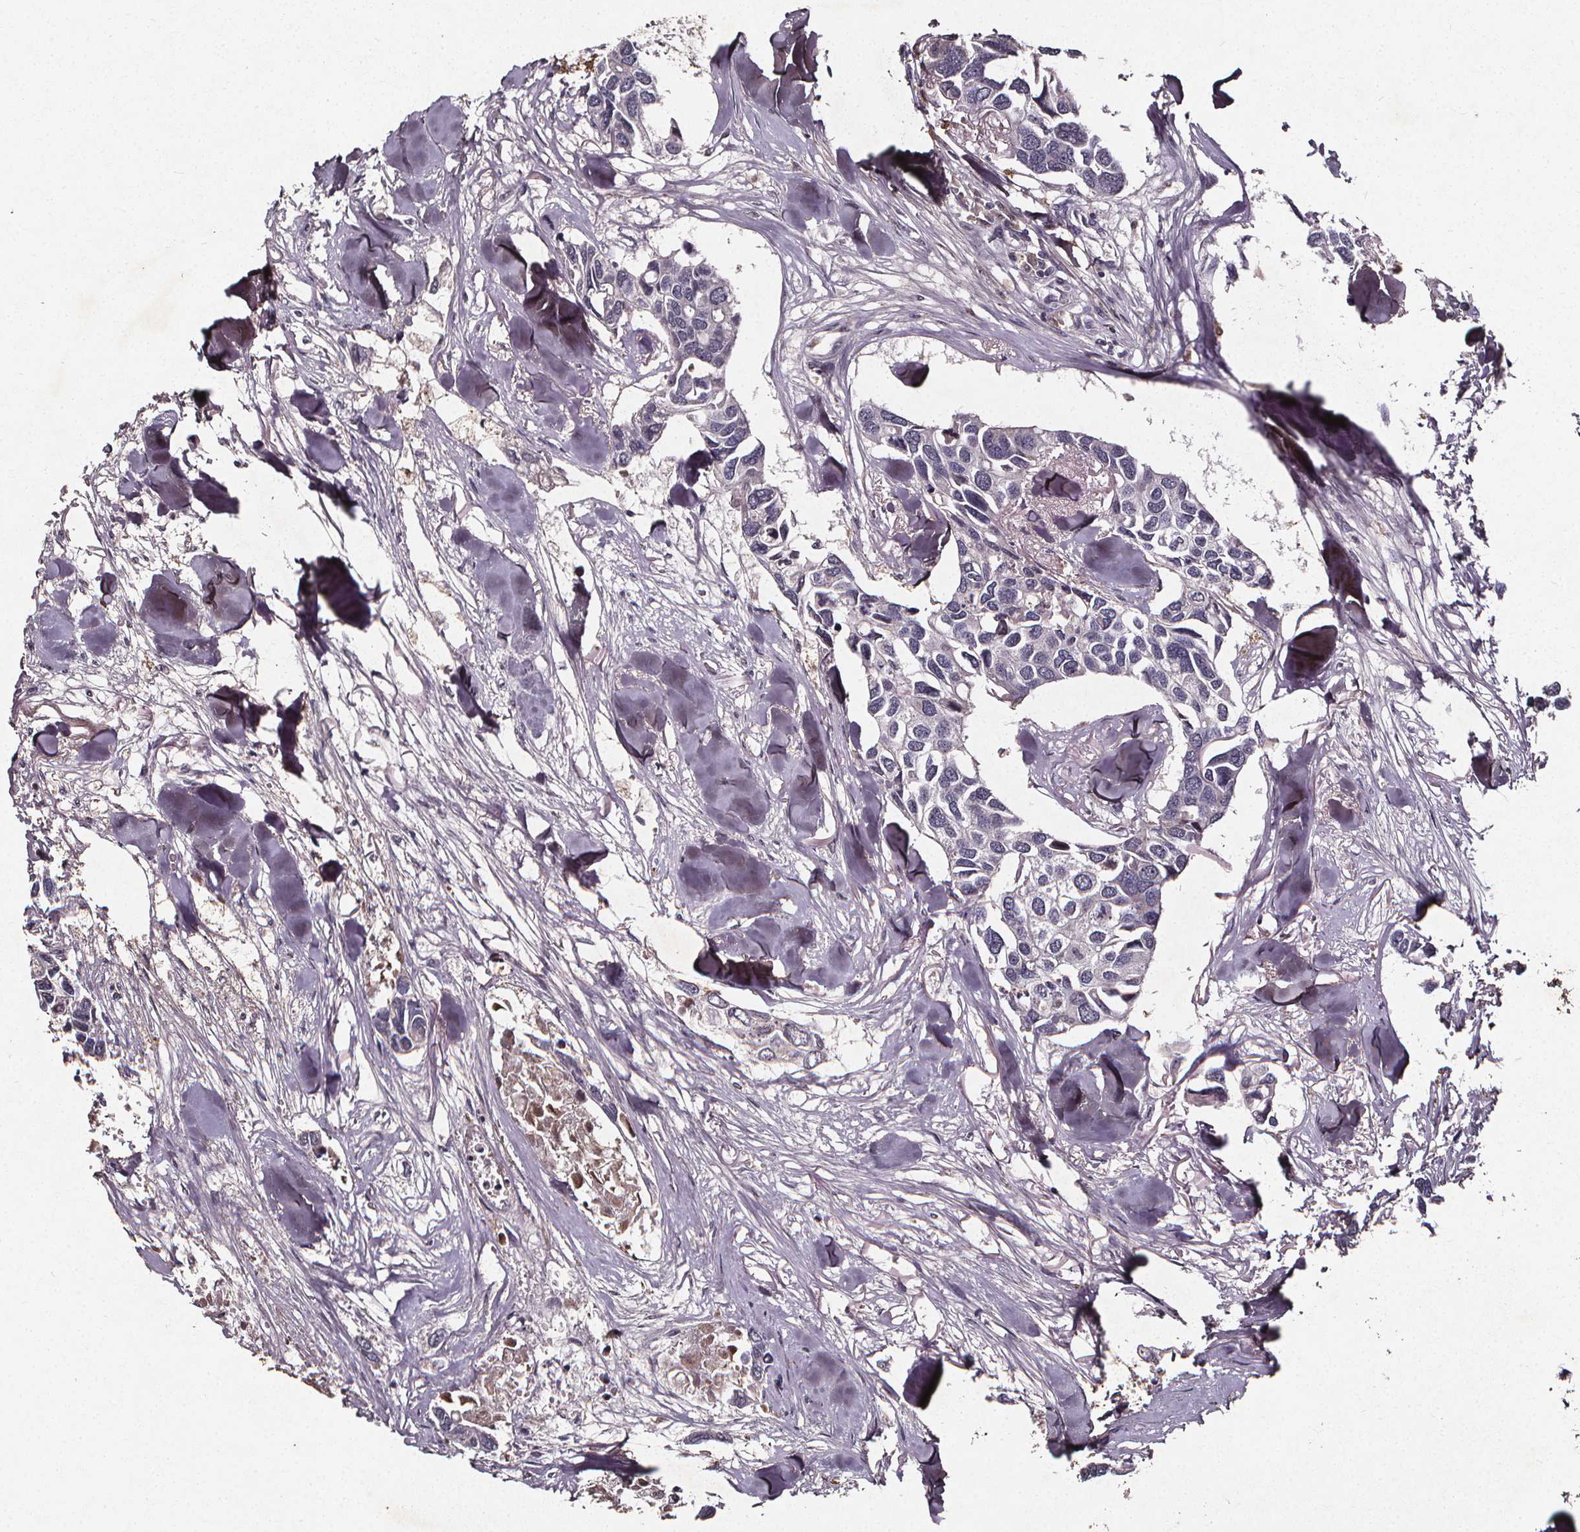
{"staining": {"intensity": "negative", "quantity": "none", "location": "none"}, "tissue": "breast cancer", "cell_type": "Tumor cells", "image_type": "cancer", "snomed": [{"axis": "morphology", "description": "Duct carcinoma"}, {"axis": "topography", "description": "Breast"}], "caption": "Breast cancer (invasive ductal carcinoma) was stained to show a protein in brown. There is no significant staining in tumor cells. (DAB (3,3'-diaminobenzidine) IHC, high magnification).", "gene": "SPAG8", "patient": {"sex": "female", "age": 83}}